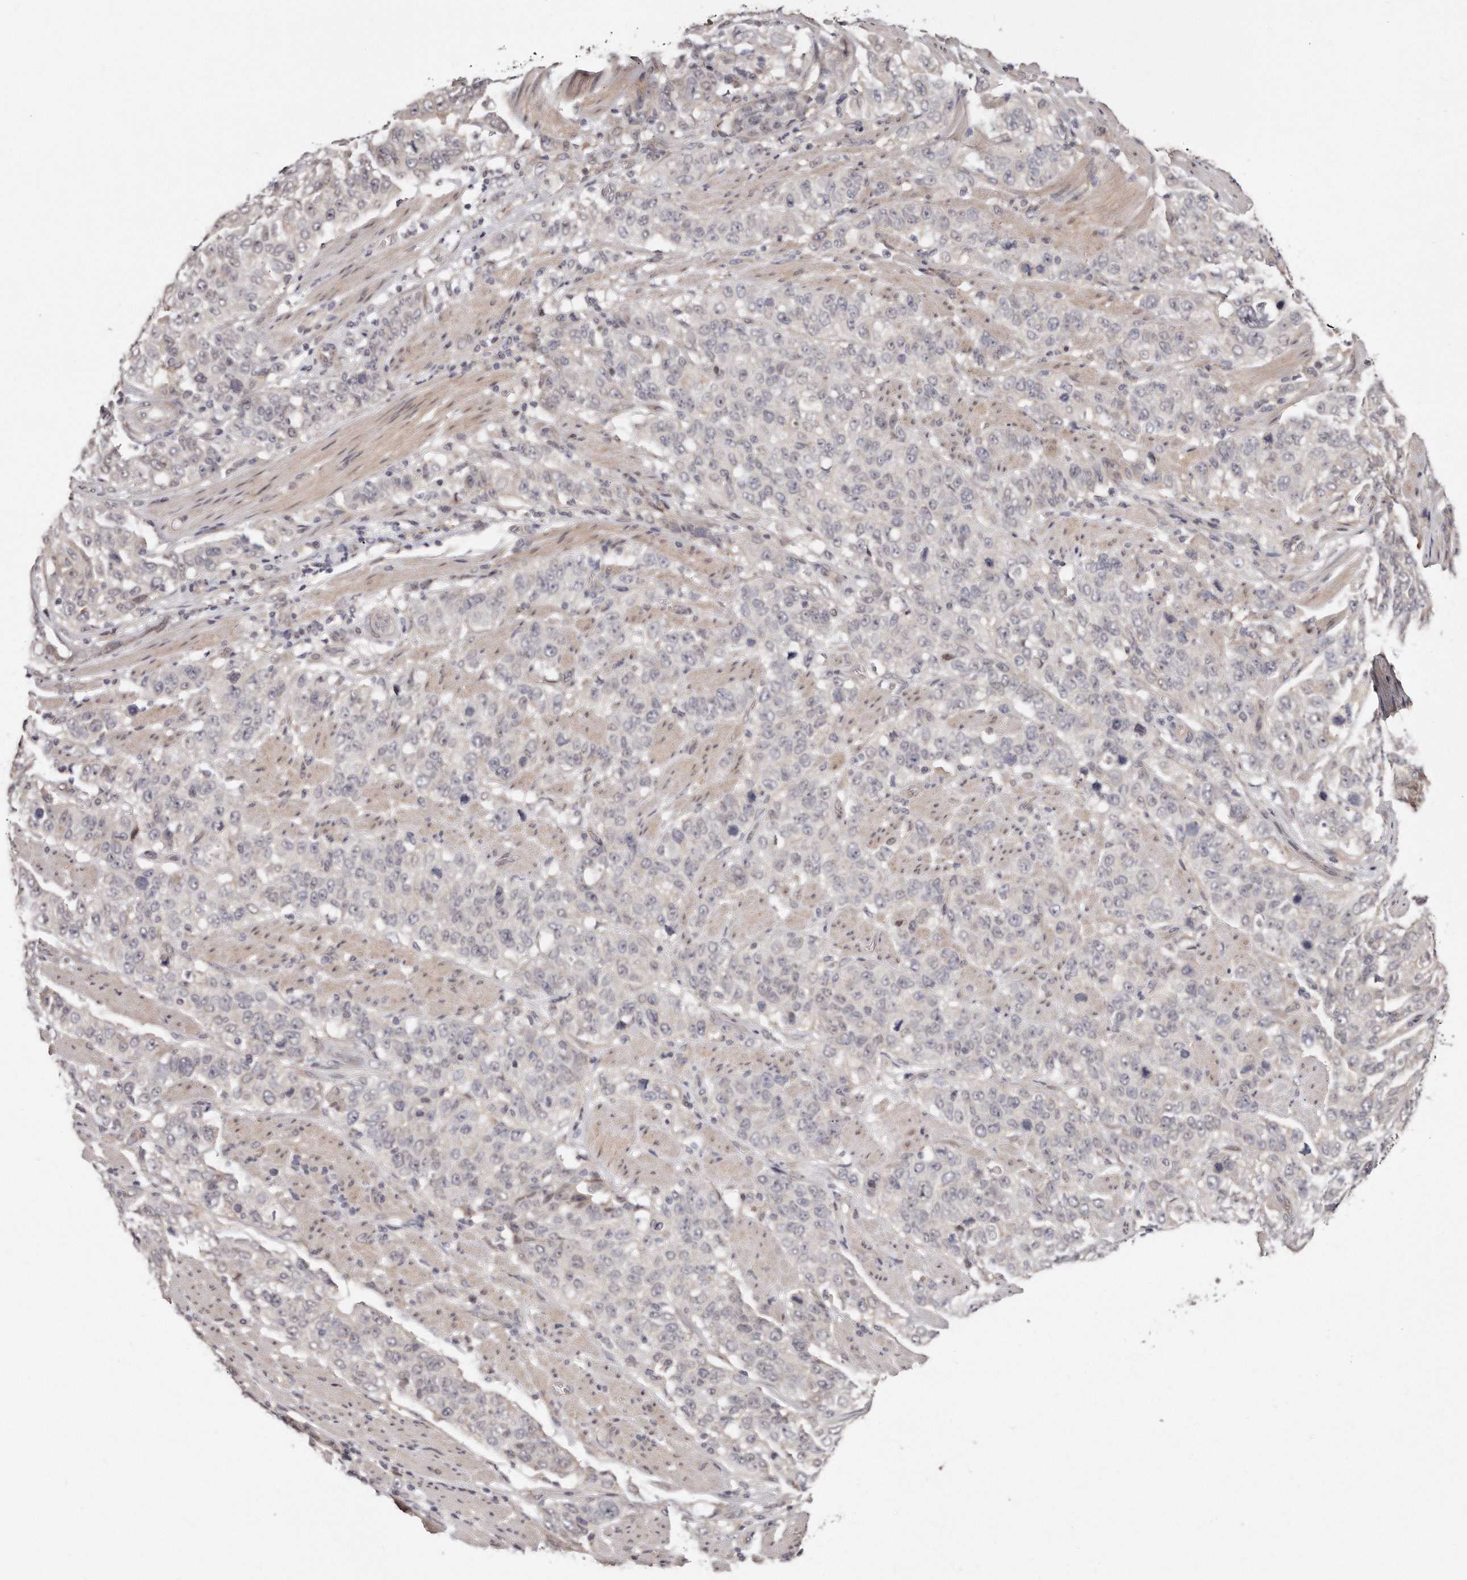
{"staining": {"intensity": "negative", "quantity": "none", "location": "none"}, "tissue": "stomach cancer", "cell_type": "Tumor cells", "image_type": "cancer", "snomed": [{"axis": "morphology", "description": "Adenocarcinoma, NOS"}, {"axis": "topography", "description": "Stomach"}], "caption": "The photomicrograph reveals no significant staining in tumor cells of stomach cancer.", "gene": "CASZ1", "patient": {"sex": "male", "age": 48}}